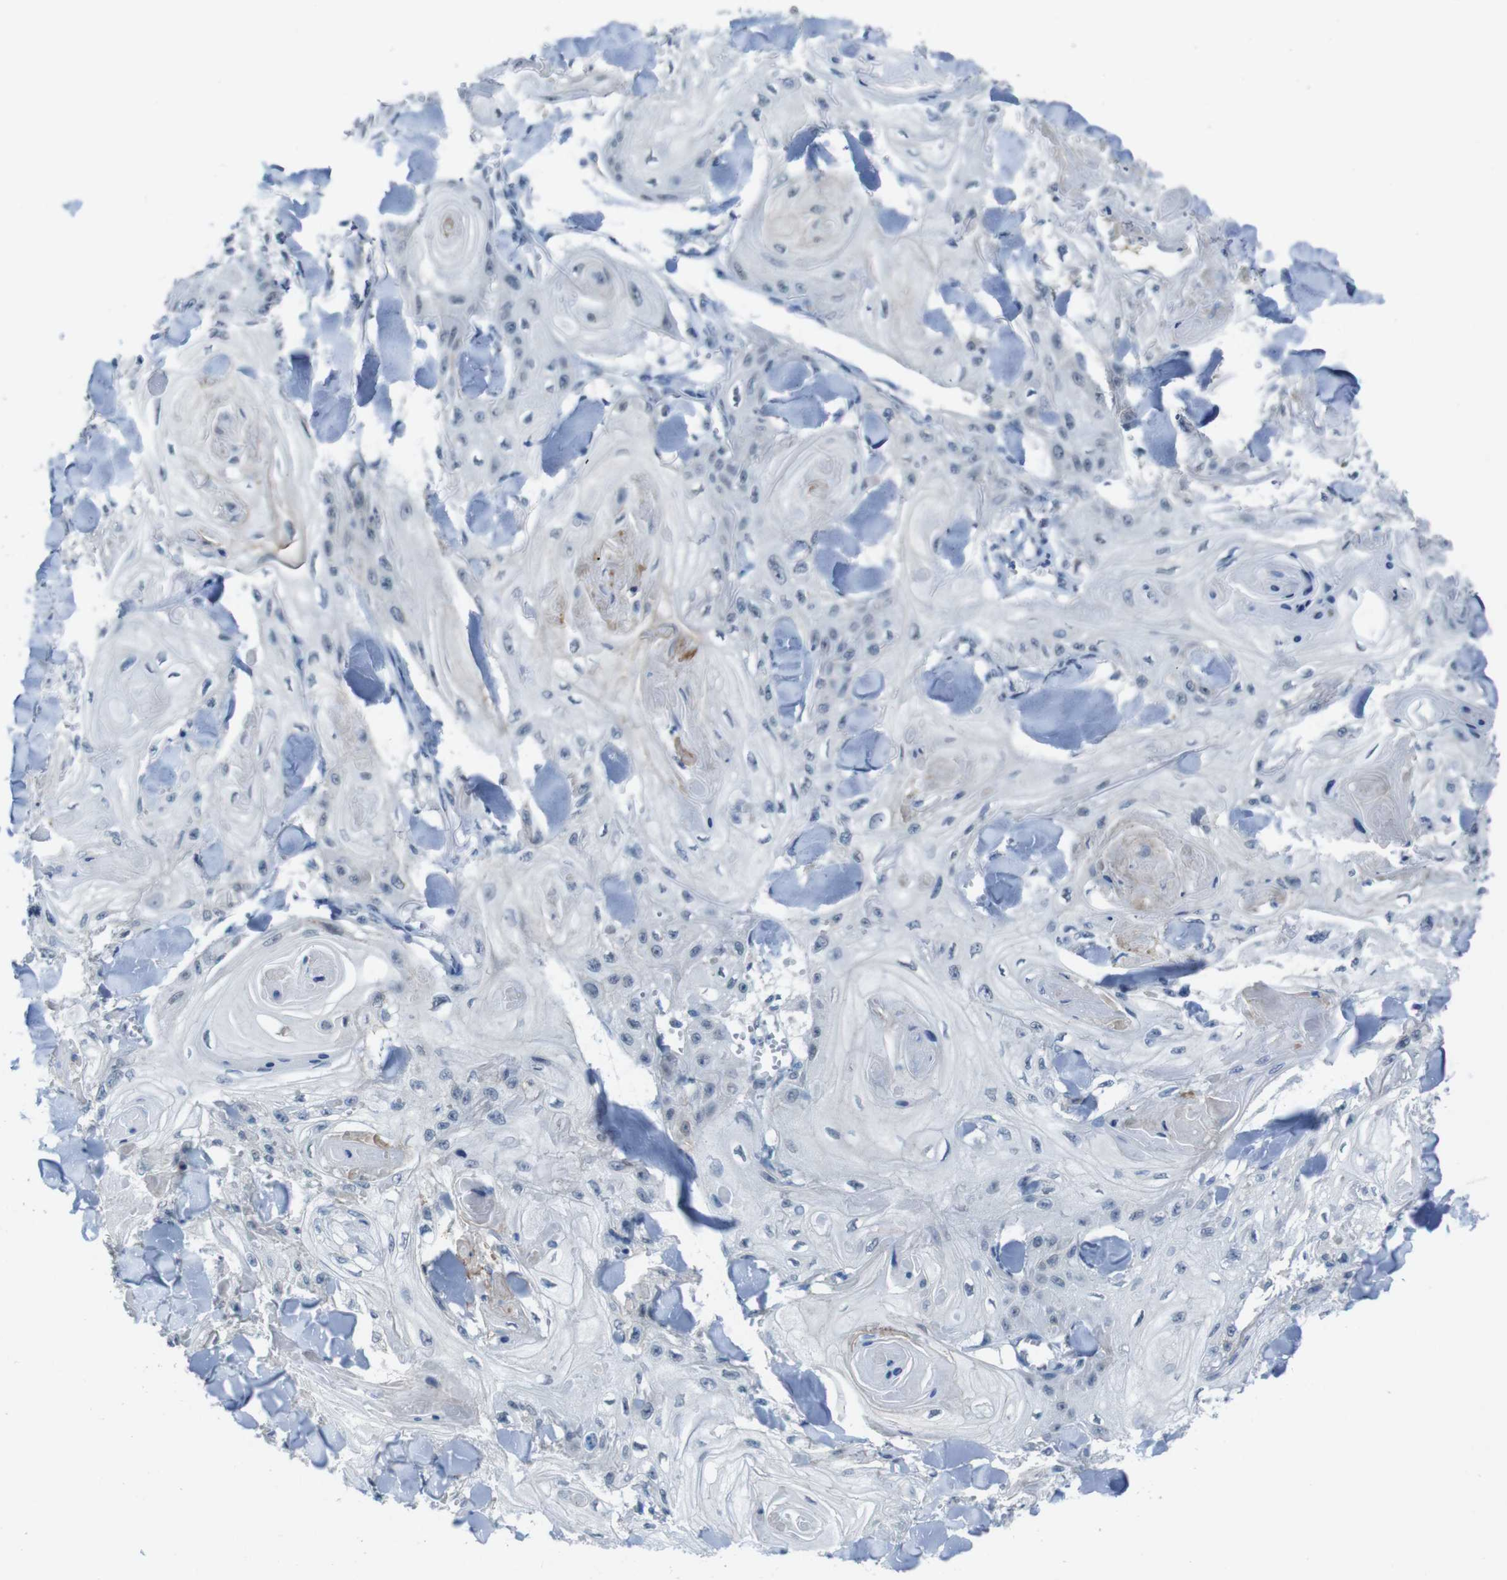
{"staining": {"intensity": "negative", "quantity": "none", "location": "none"}, "tissue": "skin cancer", "cell_type": "Tumor cells", "image_type": "cancer", "snomed": [{"axis": "morphology", "description": "Squamous cell carcinoma, NOS"}, {"axis": "topography", "description": "Skin"}], "caption": "Tumor cells show no significant expression in squamous cell carcinoma (skin). (DAB IHC visualized using brightfield microscopy, high magnification).", "gene": "CDHR2", "patient": {"sex": "male", "age": 74}}